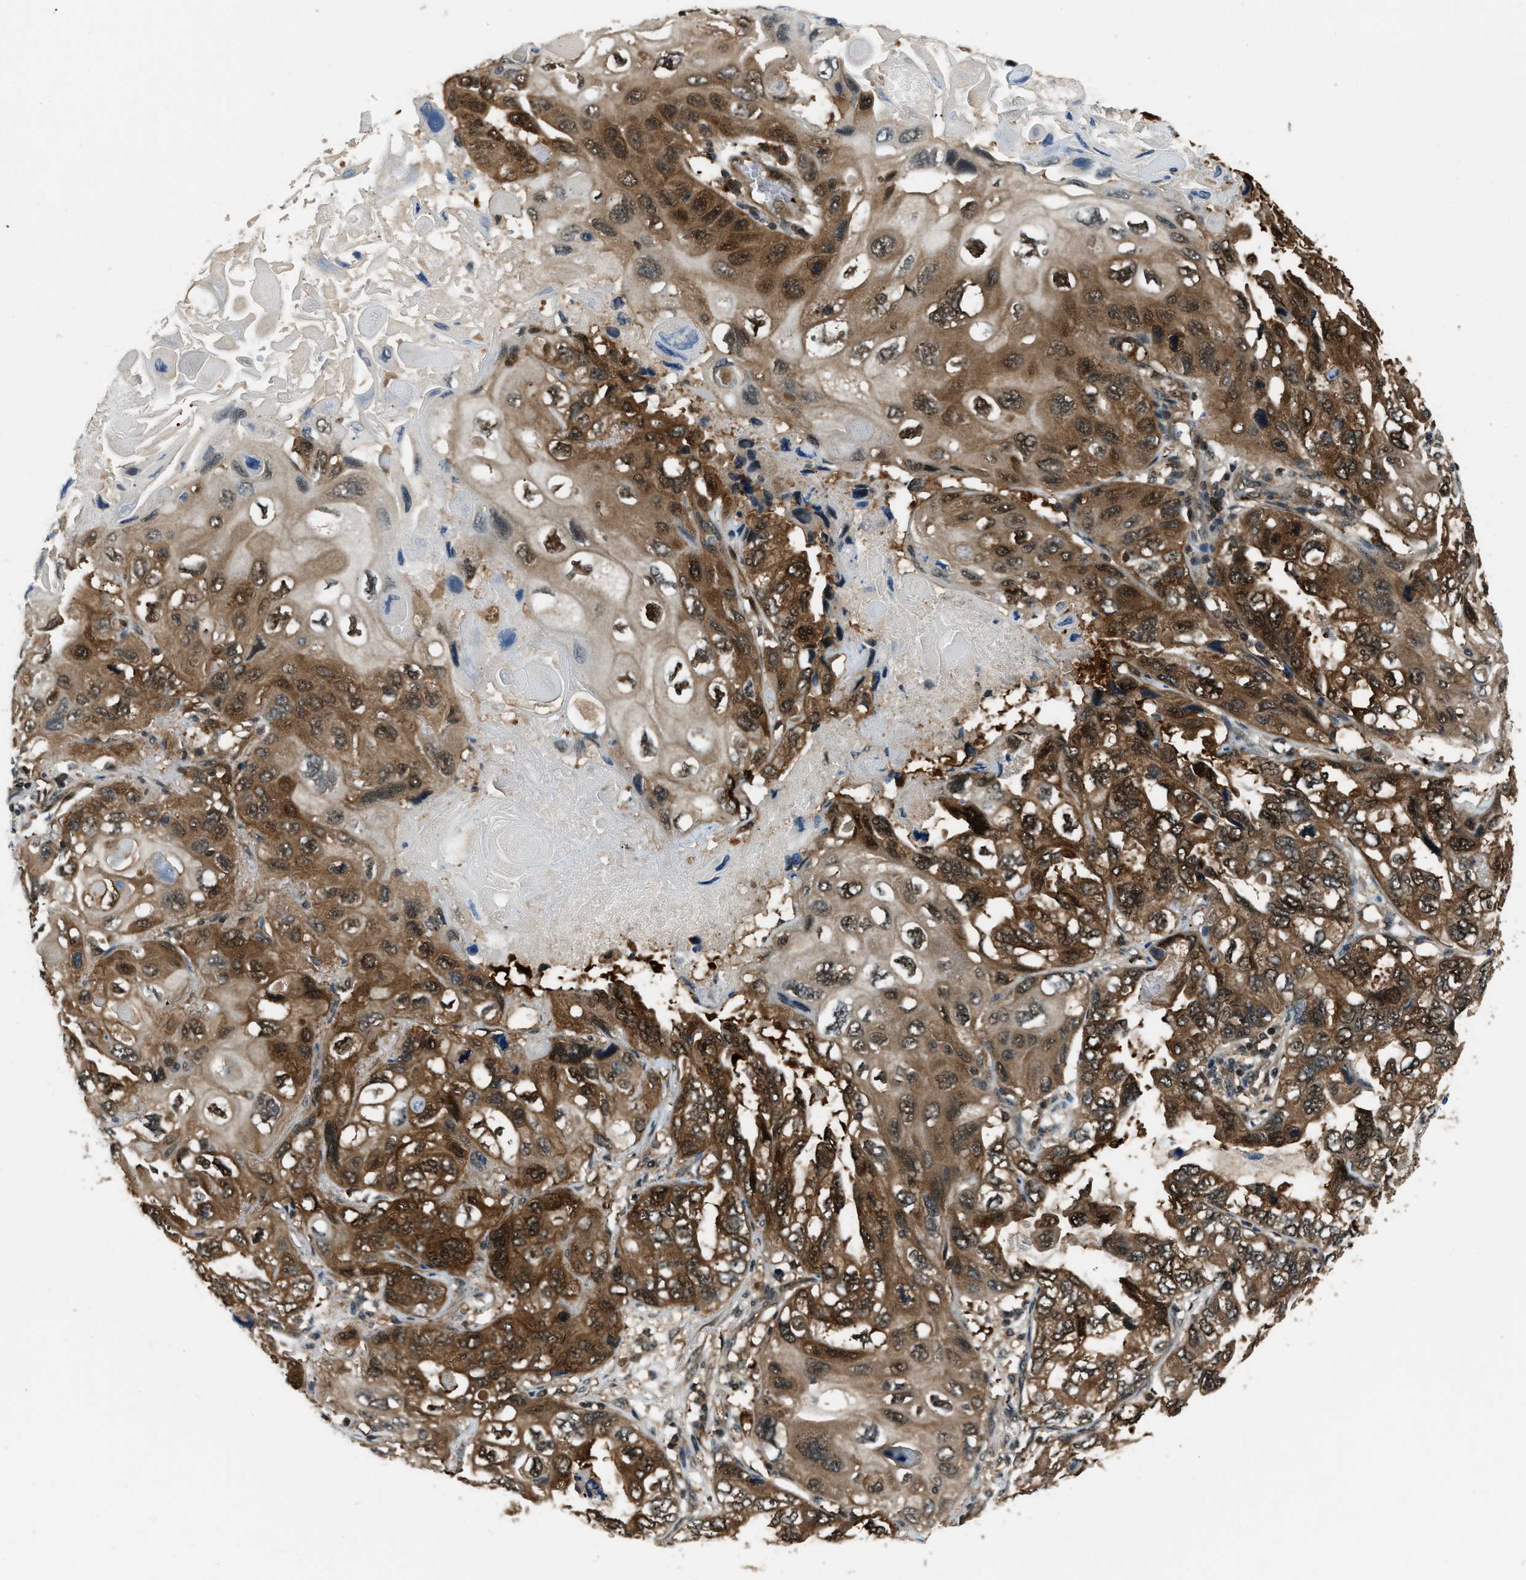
{"staining": {"intensity": "strong", "quantity": ">75%", "location": "cytoplasmic/membranous,nuclear"}, "tissue": "lung cancer", "cell_type": "Tumor cells", "image_type": "cancer", "snomed": [{"axis": "morphology", "description": "Squamous cell carcinoma, NOS"}, {"axis": "topography", "description": "Lung"}], "caption": "Lung cancer stained for a protein (brown) demonstrates strong cytoplasmic/membranous and nuclear positive staining in approximately >75% of tumor cells.", "gene": "NUDCD3", "patient": {"sex": "female", "age": 73}}